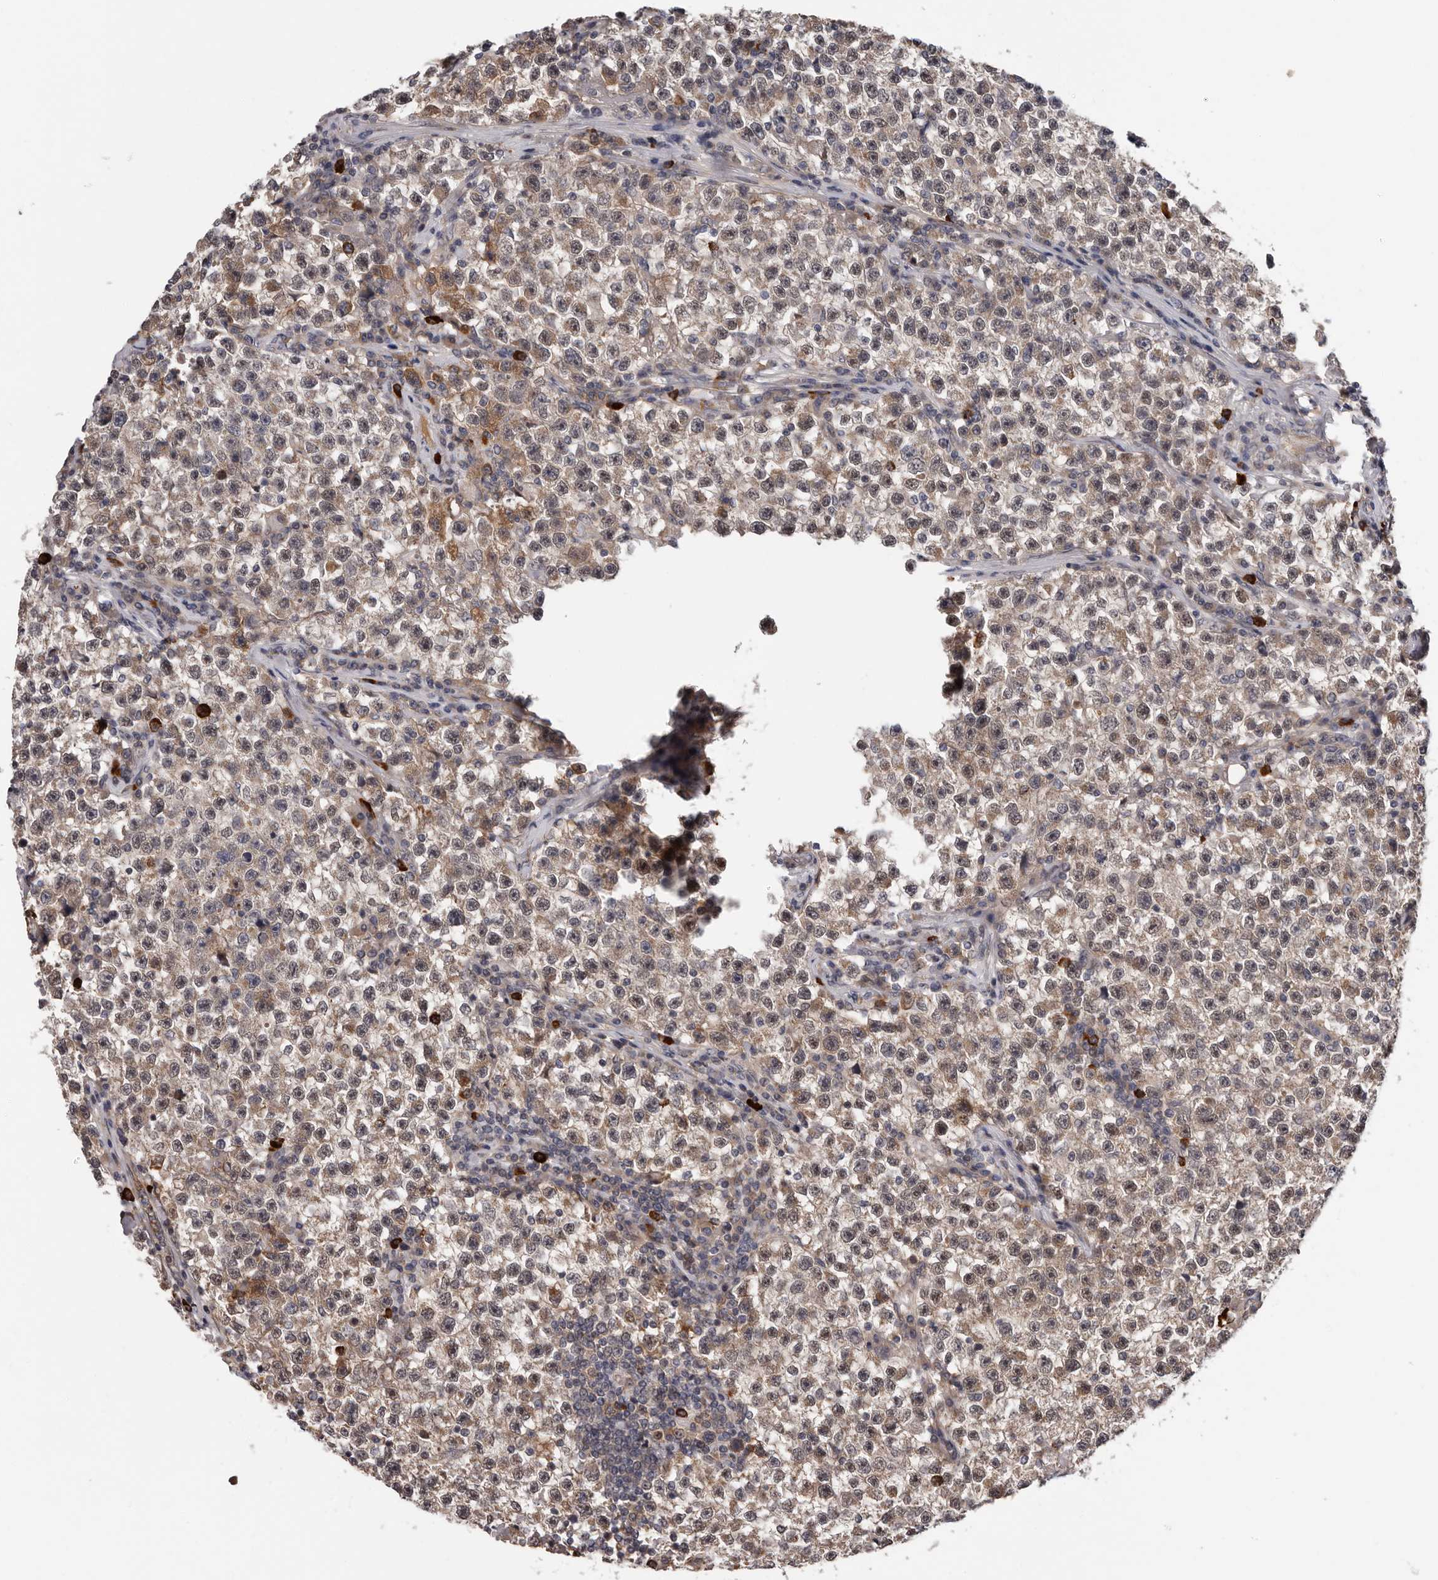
{"staining": {"intensity": "moderate", "quantity": ">75%", "location": "cytoplasmic/membranous,nuclear"}, "tissue": "testis cancer", "cell_type": "Tumor cells", "image_type": "cancer", "snomed": [{"axis": "morphology", "description": "Seminoma, NOS"}, {"axis": "topography", "description": "Testis"}], "caption": "Moderate cytoplasmic/membranous and nuclear staining is seen in about >75% of tumor cells in testis cancer (seminoma).", "gene": "MED8", "patient": {"sex": "male", "age": 22}}